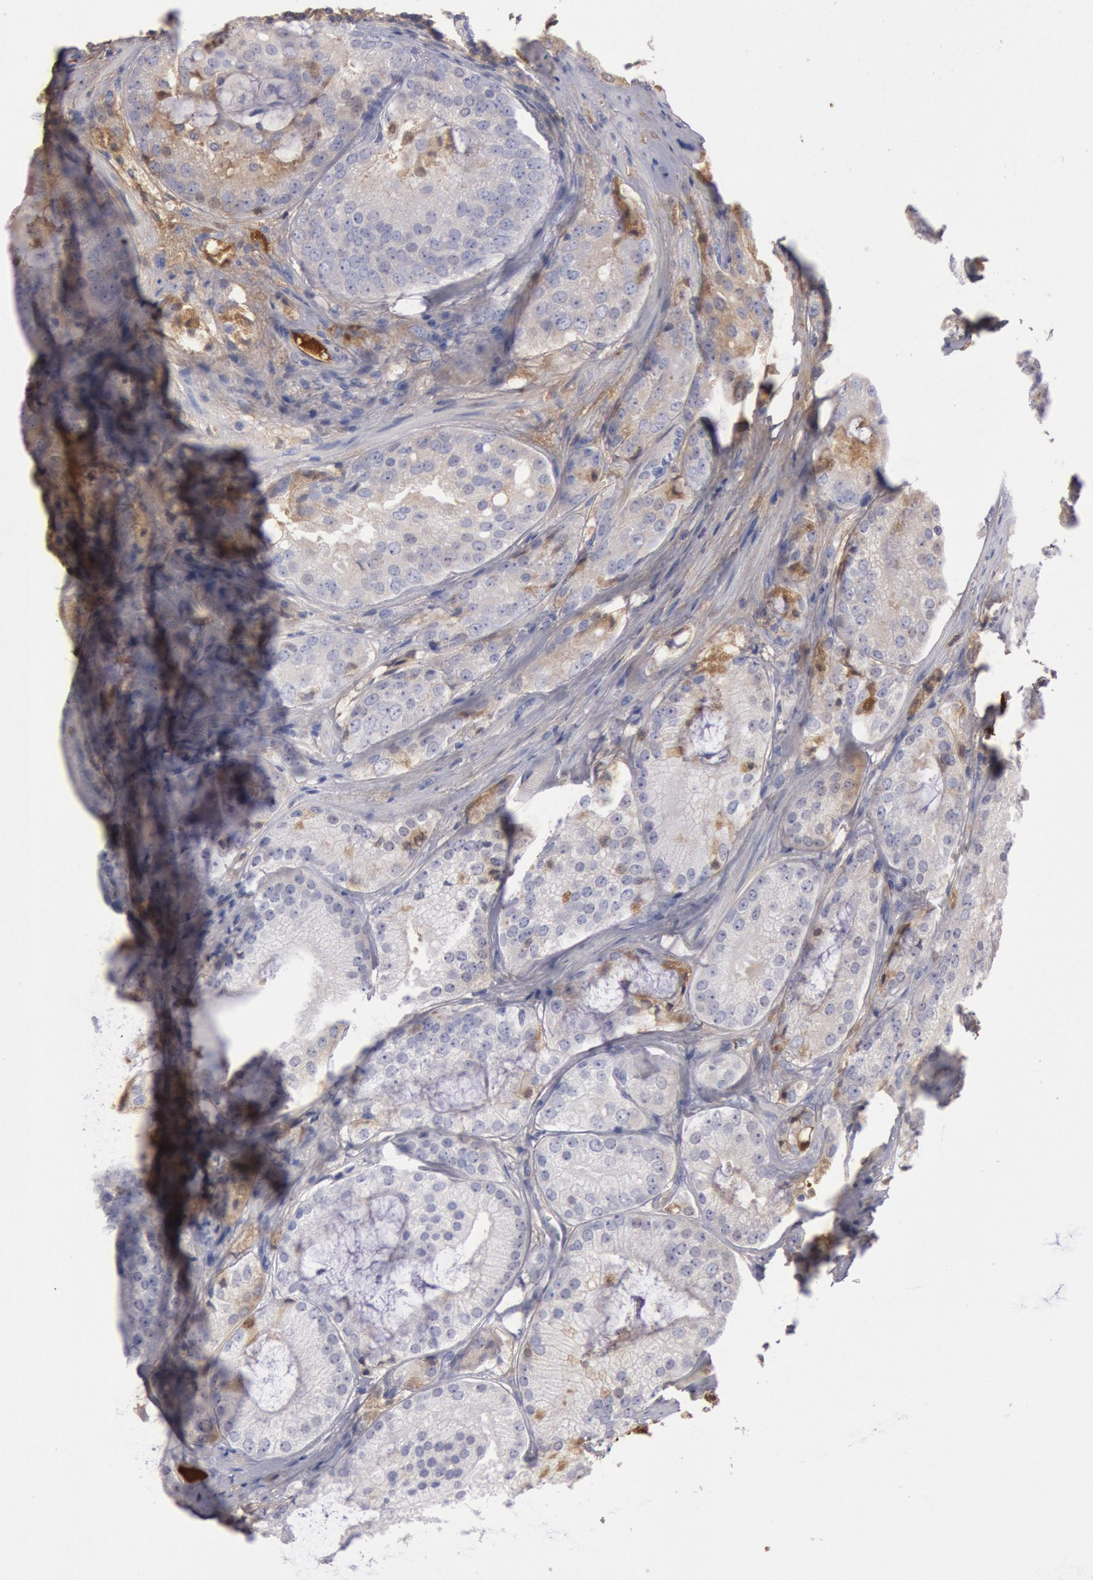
{"staining": {"intensity": "moderate", "quantity": "<25%", "location": "cytoplasmic/membranous"}, "tissue": "prostate cancer", "cell_type": "Tumor cells", "image_type": "cancer", "snomed": [{"axis": "morphology", "description": "Adenocarcinoma, Medium grade"}, {"axis": "topography", "description": "Prostate"}], "caption": "Prostate cancer (medium-grade adenocarcinoma) was stained to show a protein in brown. There is low levels of moderate cytoplasmic/membranous positivity in approximately <25% of tumor cells.", "gene": "IGHA1", "patient": {"sex": "male", "age": 60}}